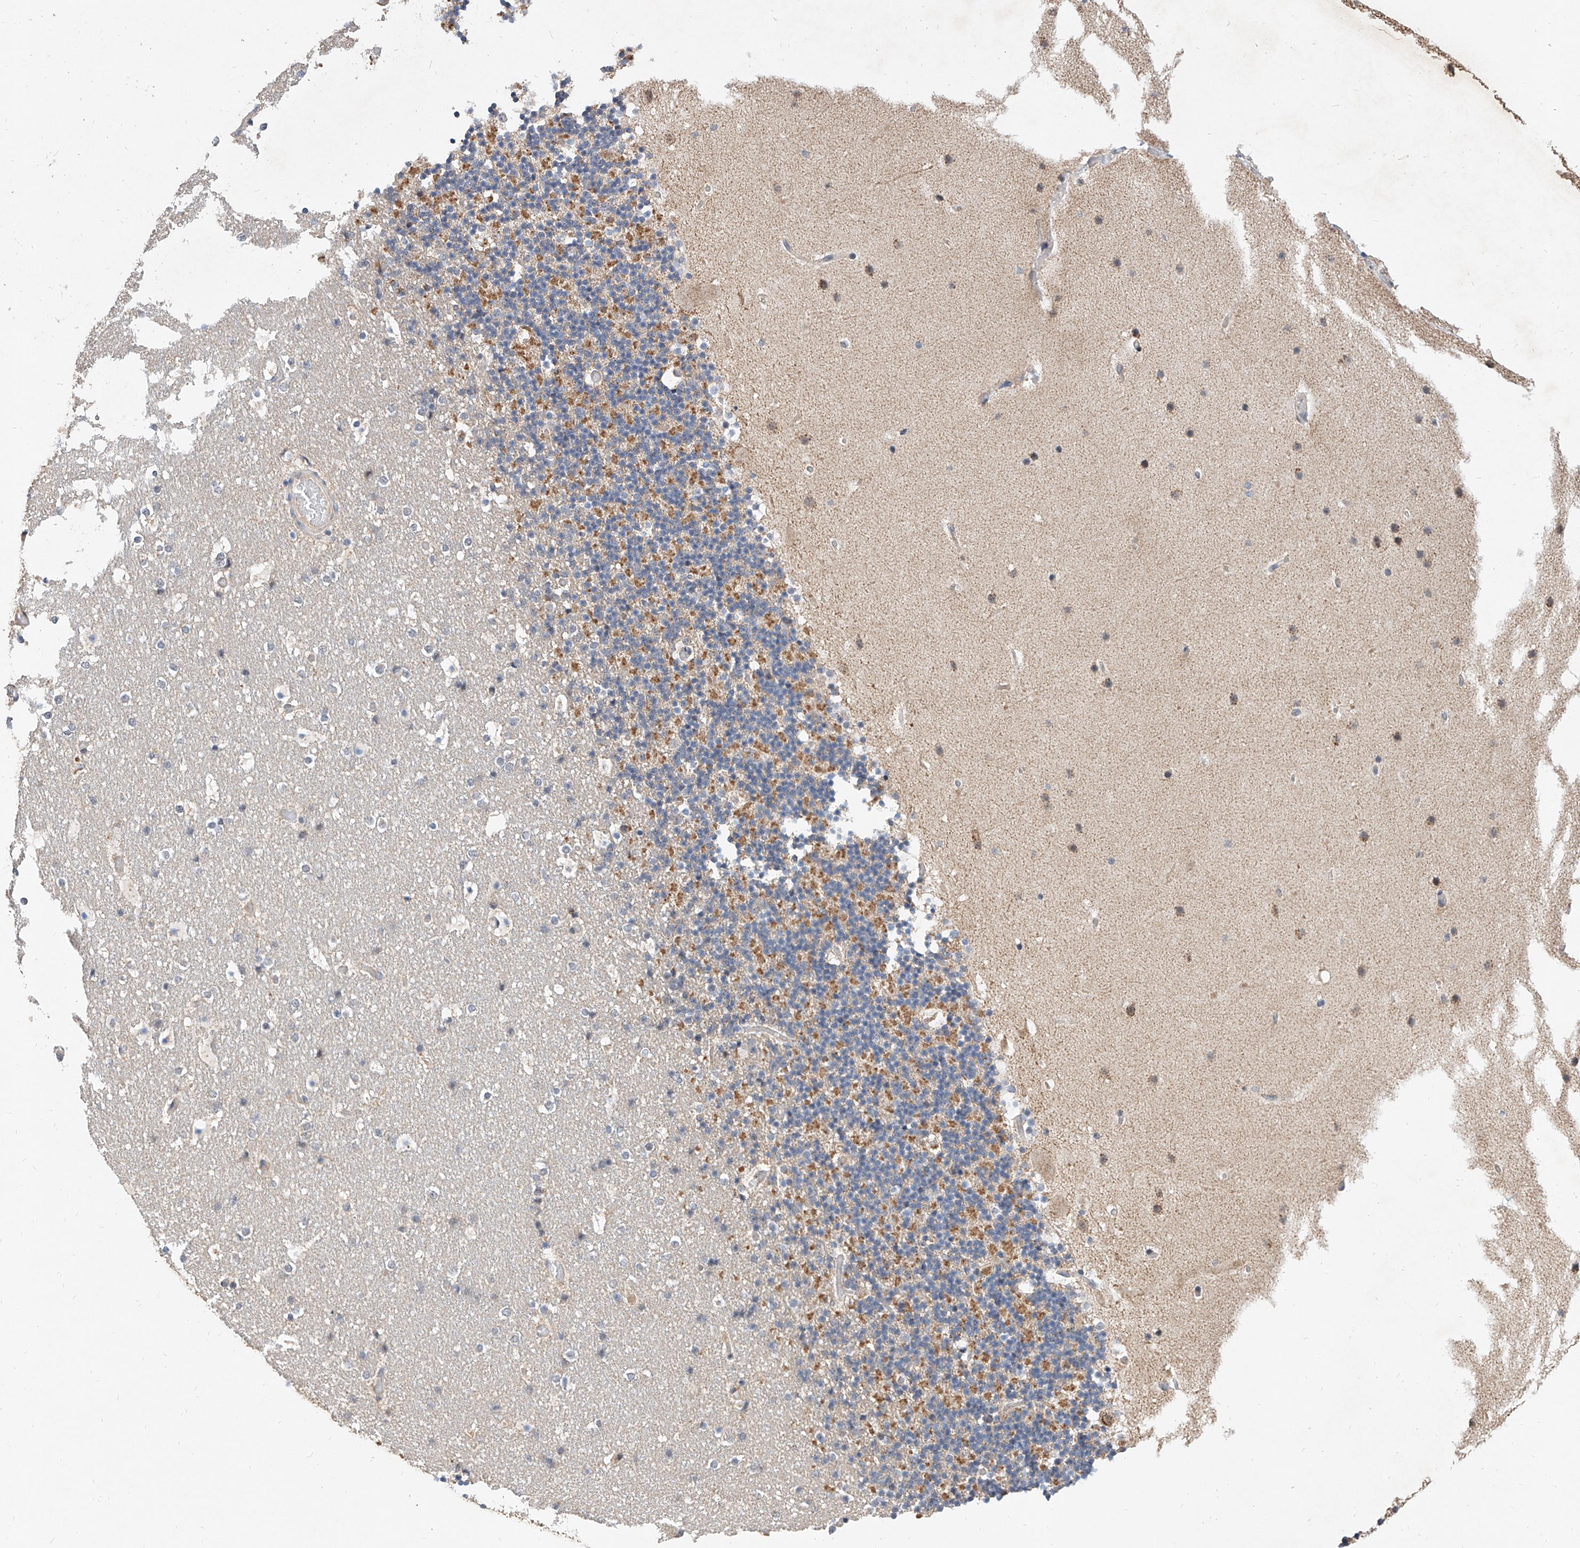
{"staining": {"intensity": "moderate", "quantity": "25%-75%", "location": "cytoplasmic/membranous"}, "tissue": "cerebellum", "cell_type": "Cells in granular layer", "image_type": "normal", "snomed": [{"axis": "morphology", "description": "Normal tissue, NOS"}, {"axis": "topography", "description": "Cerebellum"}], "caption": "Cerebellum stained with immunohistochemistry (IHC) displays moderate cytoplasmic/membranous expression in about 25%-75% of cells in granular layer. (DAB (3,3'-diaminobenzidine) = brown stain, brightfield microscopy at high magnification).", "gene": "MFSD4B", "patient": {"sex": "male", "age": 57}}